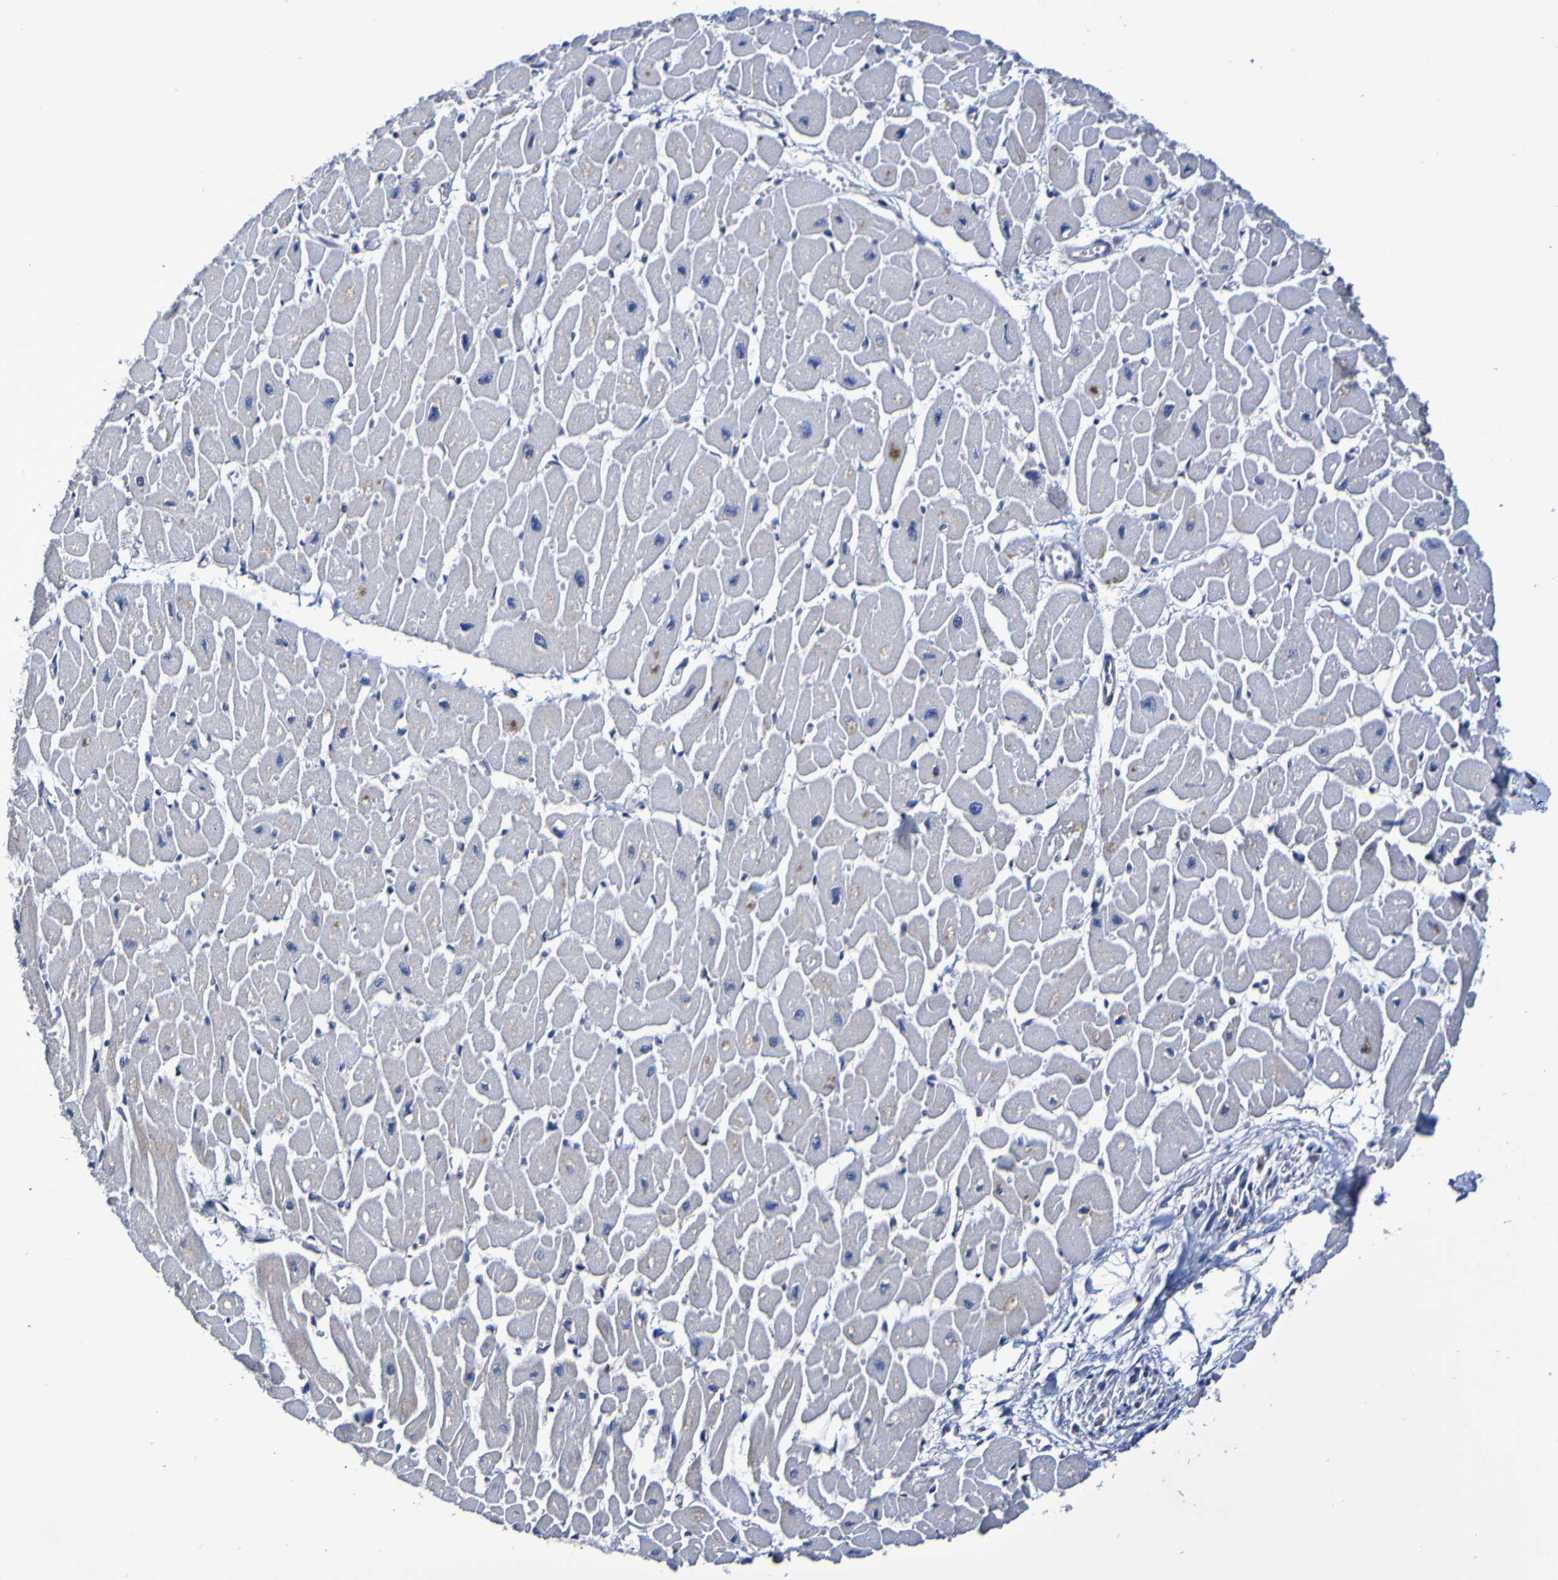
{"staining": {"intensity": "negative", "quantity": "none", "location": "none"}, "tissue": "heart muscle", "cell_type": "Cardiomyocytes", "image_type": "normal", "snomed": [{"axis": "morphology", "description": "Normal tissue, NOS"}, {"axis": "topography", "description": "Heart"}], "caption": "Cardiomyocytes are negative for protein expression in benign human heart muscle. Brightfield microscopy of immunohistochemistry stained with DAB (3,3'-diaminobenzidine) (brown) and hematoxylin (blue), captured at high magnification.", "gene": "GJB1", "patient": {"sex": "female", "age": 54}}